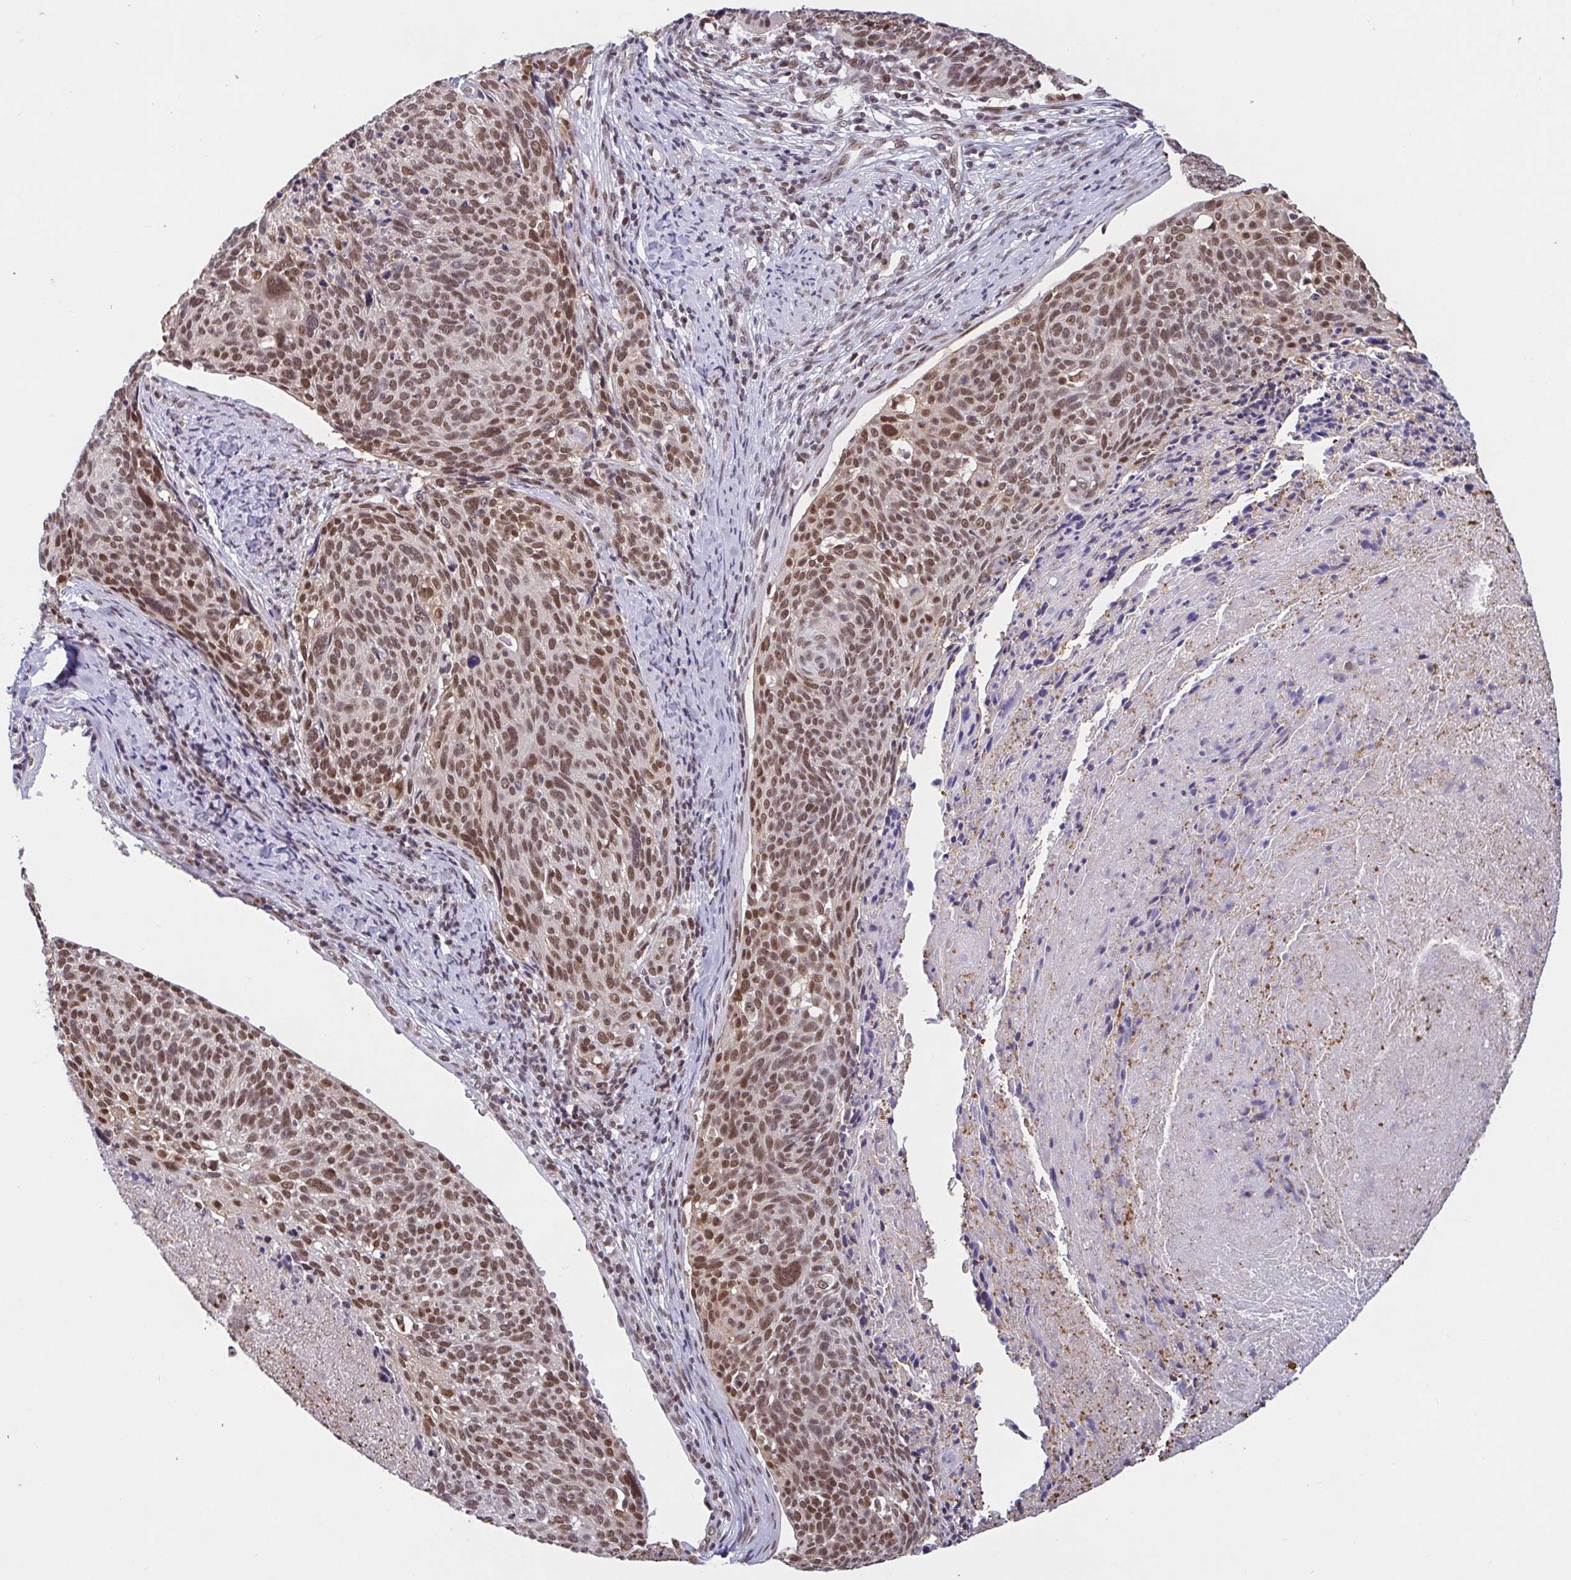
{"staining": {"intensity": "moderate", "quantity": ">75%", "location": "nuclear"}, "tissue": "cervical cancer", "cell_type": "Tumor cells", "image_type": "cancer", "snomed": [{"axis": "morphology", "description": "Squamous cell carcinoma, NOS"}, {"axis": "topography", "description": "Cervix"}], "caption": "Moderate nuclear expression for a protein is seen in approximately >75% of tumor cells of cervical cancer using IHC.", "gene": "PHF10", "patient": {"sex": "female", "age": 49}}